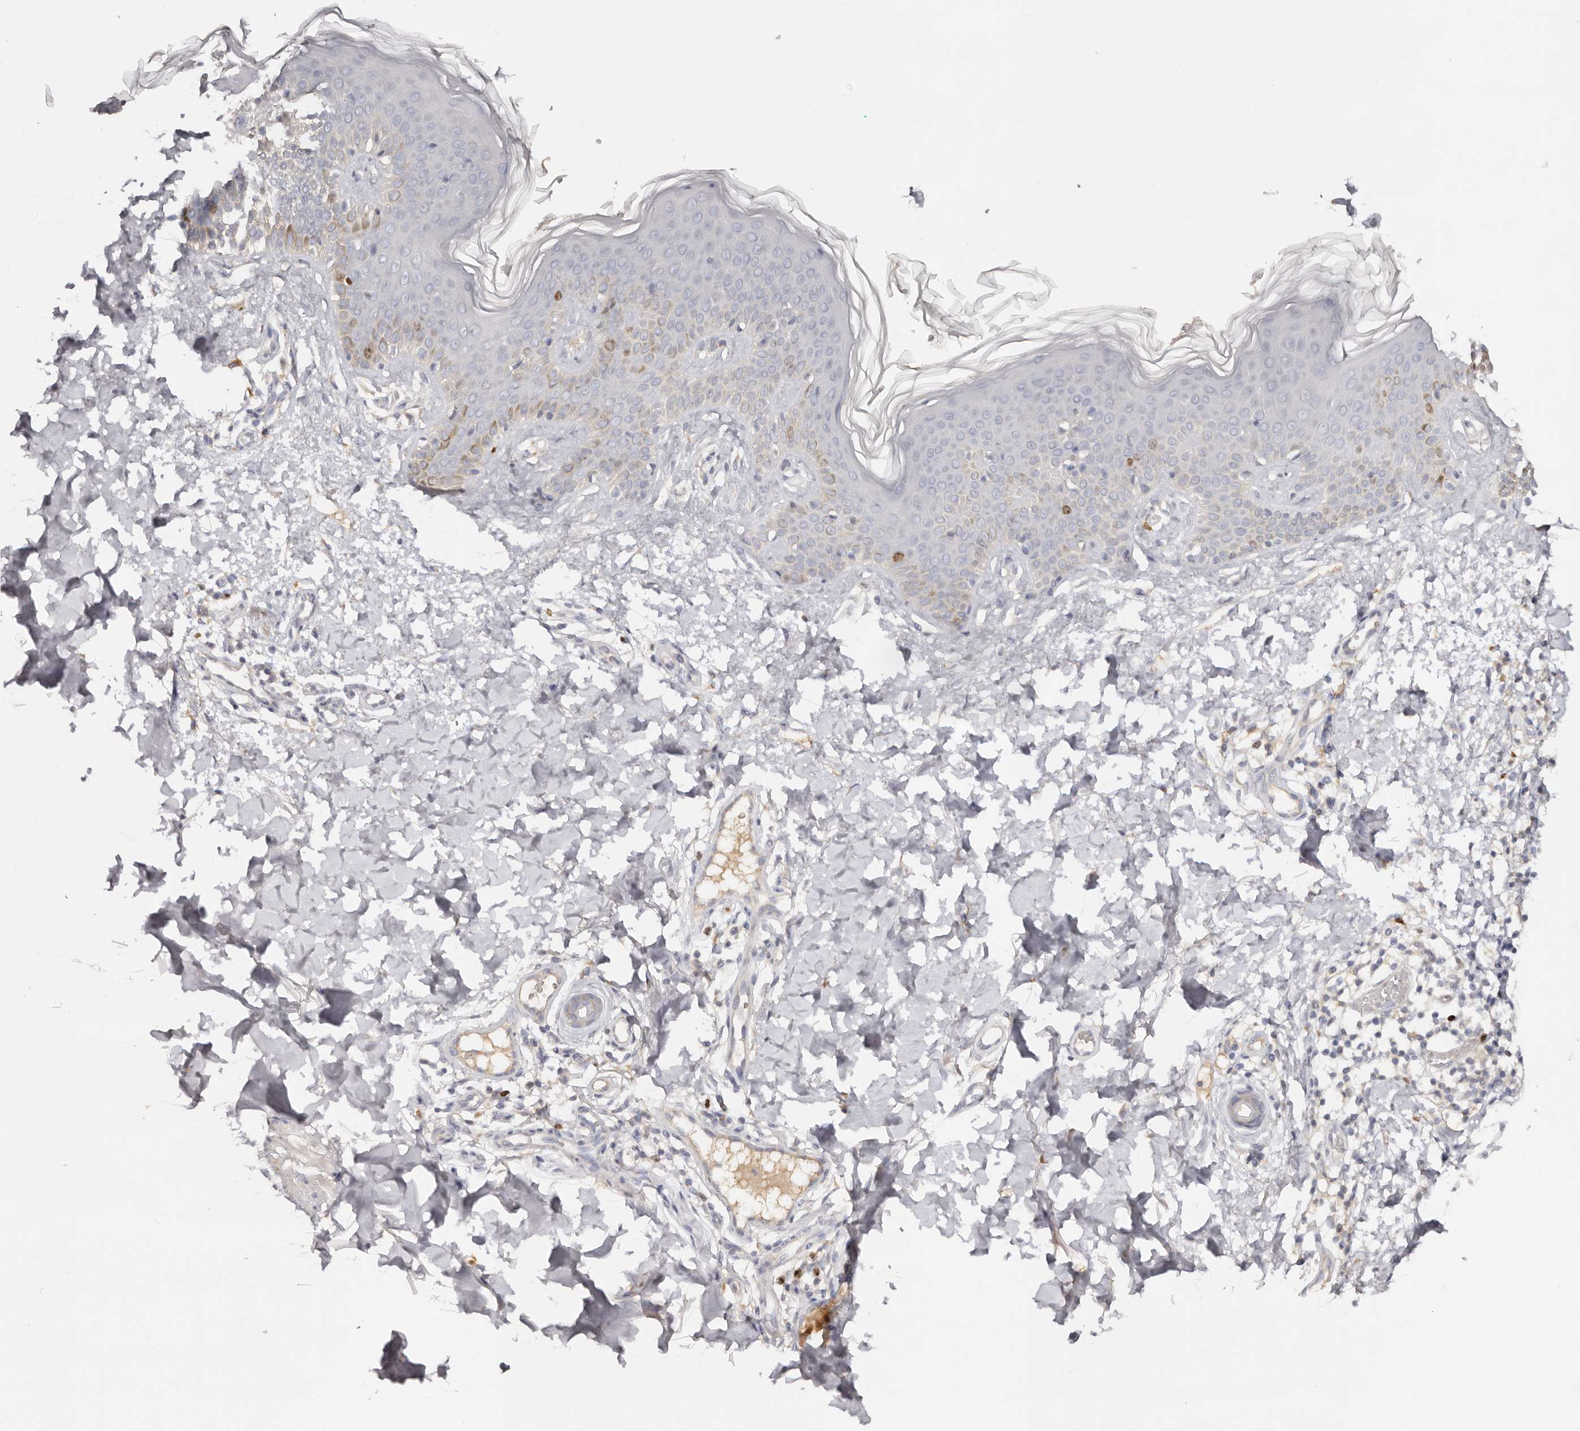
{"staining": {"intensity": "negative", "quantity": "none", "location": "none"}, "tissue": "skin", "cell_type": "Fibroblasts", "image_type": "normal", "snomed": [{"axis": "morphology", "description": "Normal tissue, NOS"}, {"axis": "topography", "description": "Skin"}], "caption": "This image is of unremarkable skin stained with immunohistochemistry to label a protein in brown with the nuclei are counter-stained blue. There is no staining in fibroblasts. (Stains: DAB immunohistochemistry (IHC) with hematoxylin counter stain, Microscopy: brightfield microscopy at high magnification).", "gene": "CCDC190", "patient": {"sex": "male", "age": 37}}